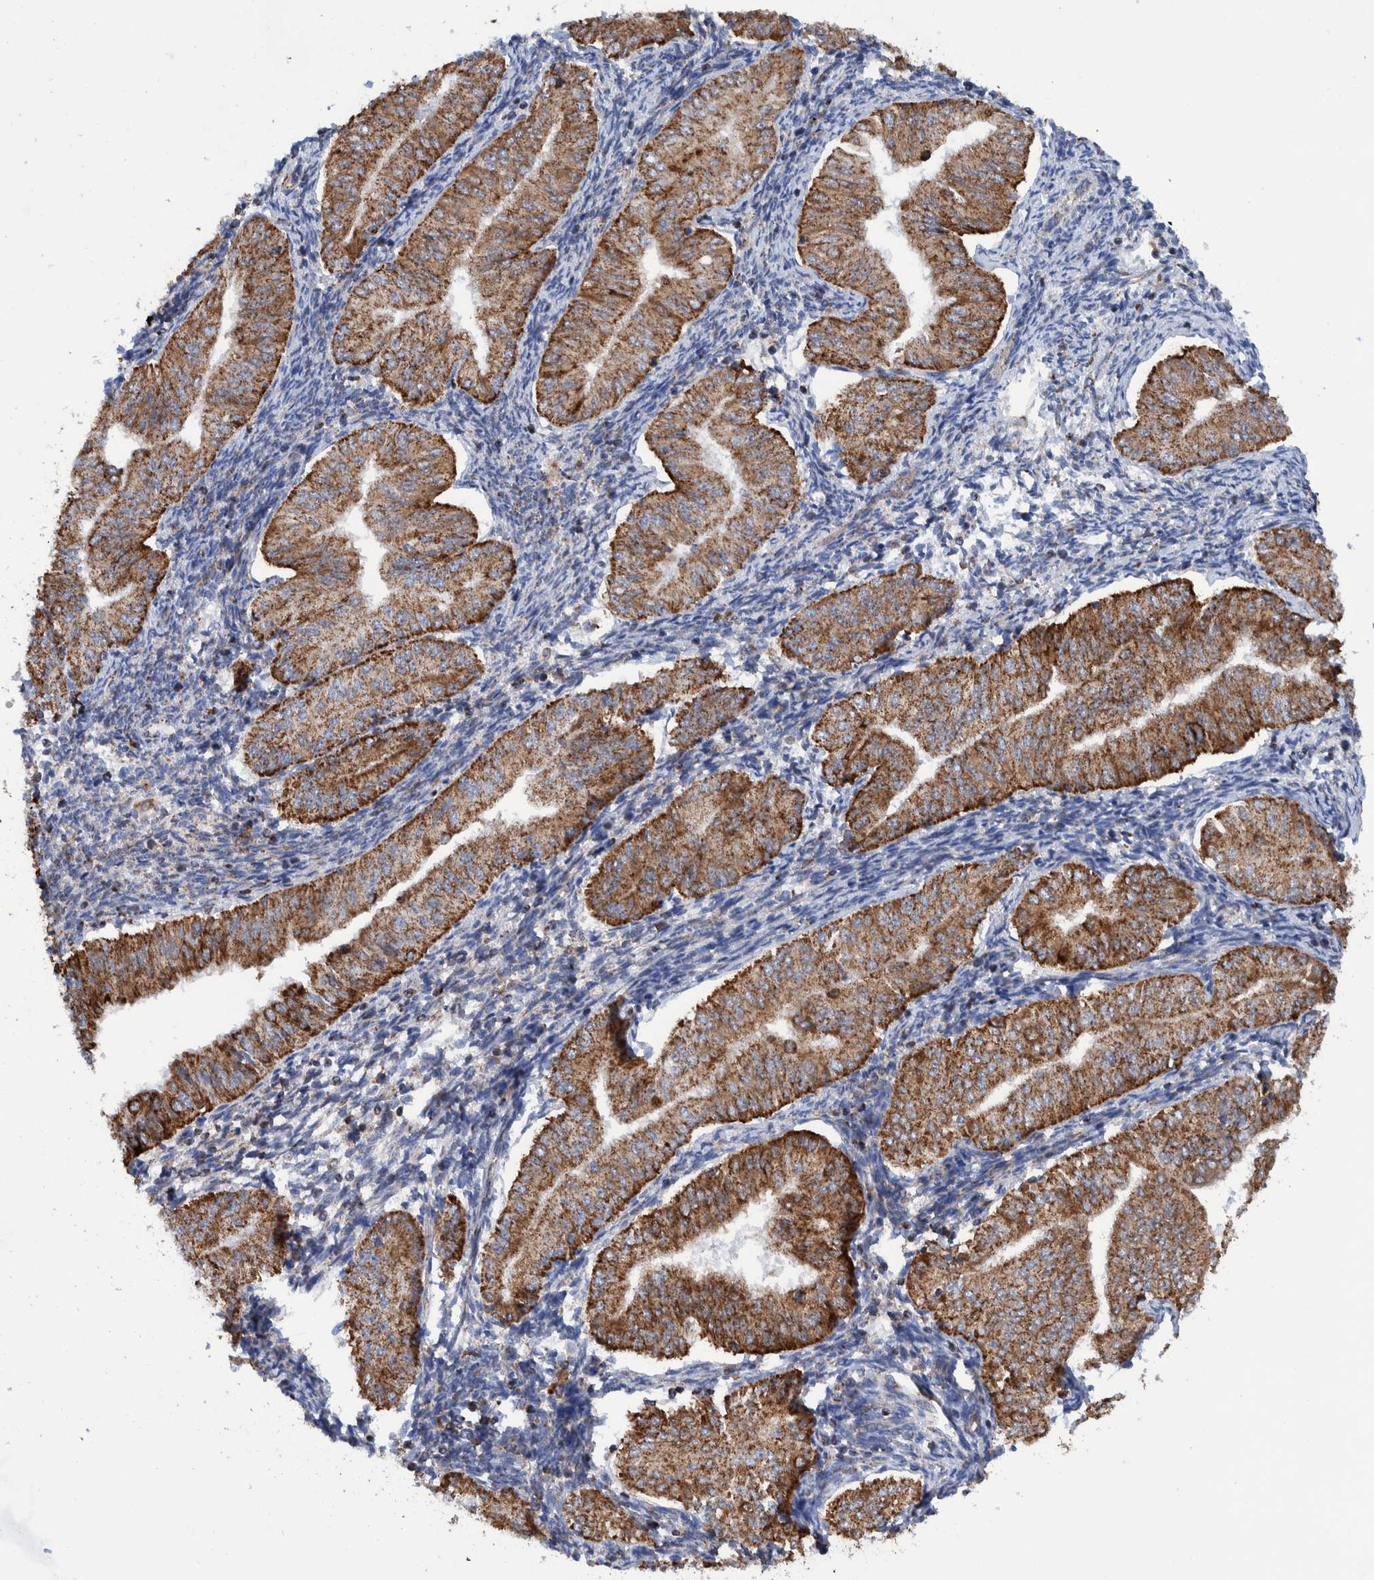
{"staining": {"intensity": "strong", "quantity": ">75%", "location": "cytoplasmic/membranous"}, "tissue": "endometrial cancer", "cell_type": "Tumor cells", "image_type": "cancer", "snomed": [{"axis": "morphology", "description": "Normal tissue, NOS"}, {"axis": "morphology", "description": "Adenocarcinoma, NOS"}, {"axis": "topography", "description": "Endometrium"}], "caption": "DAB immunohistochemical staining of human endometrial adenocarcinoma reveals strong cytoplasmic/membranous protein expression in about >75% of tumor cells.", "gene": "DECR1", "patient": {"sex": "female", "age": 53}}